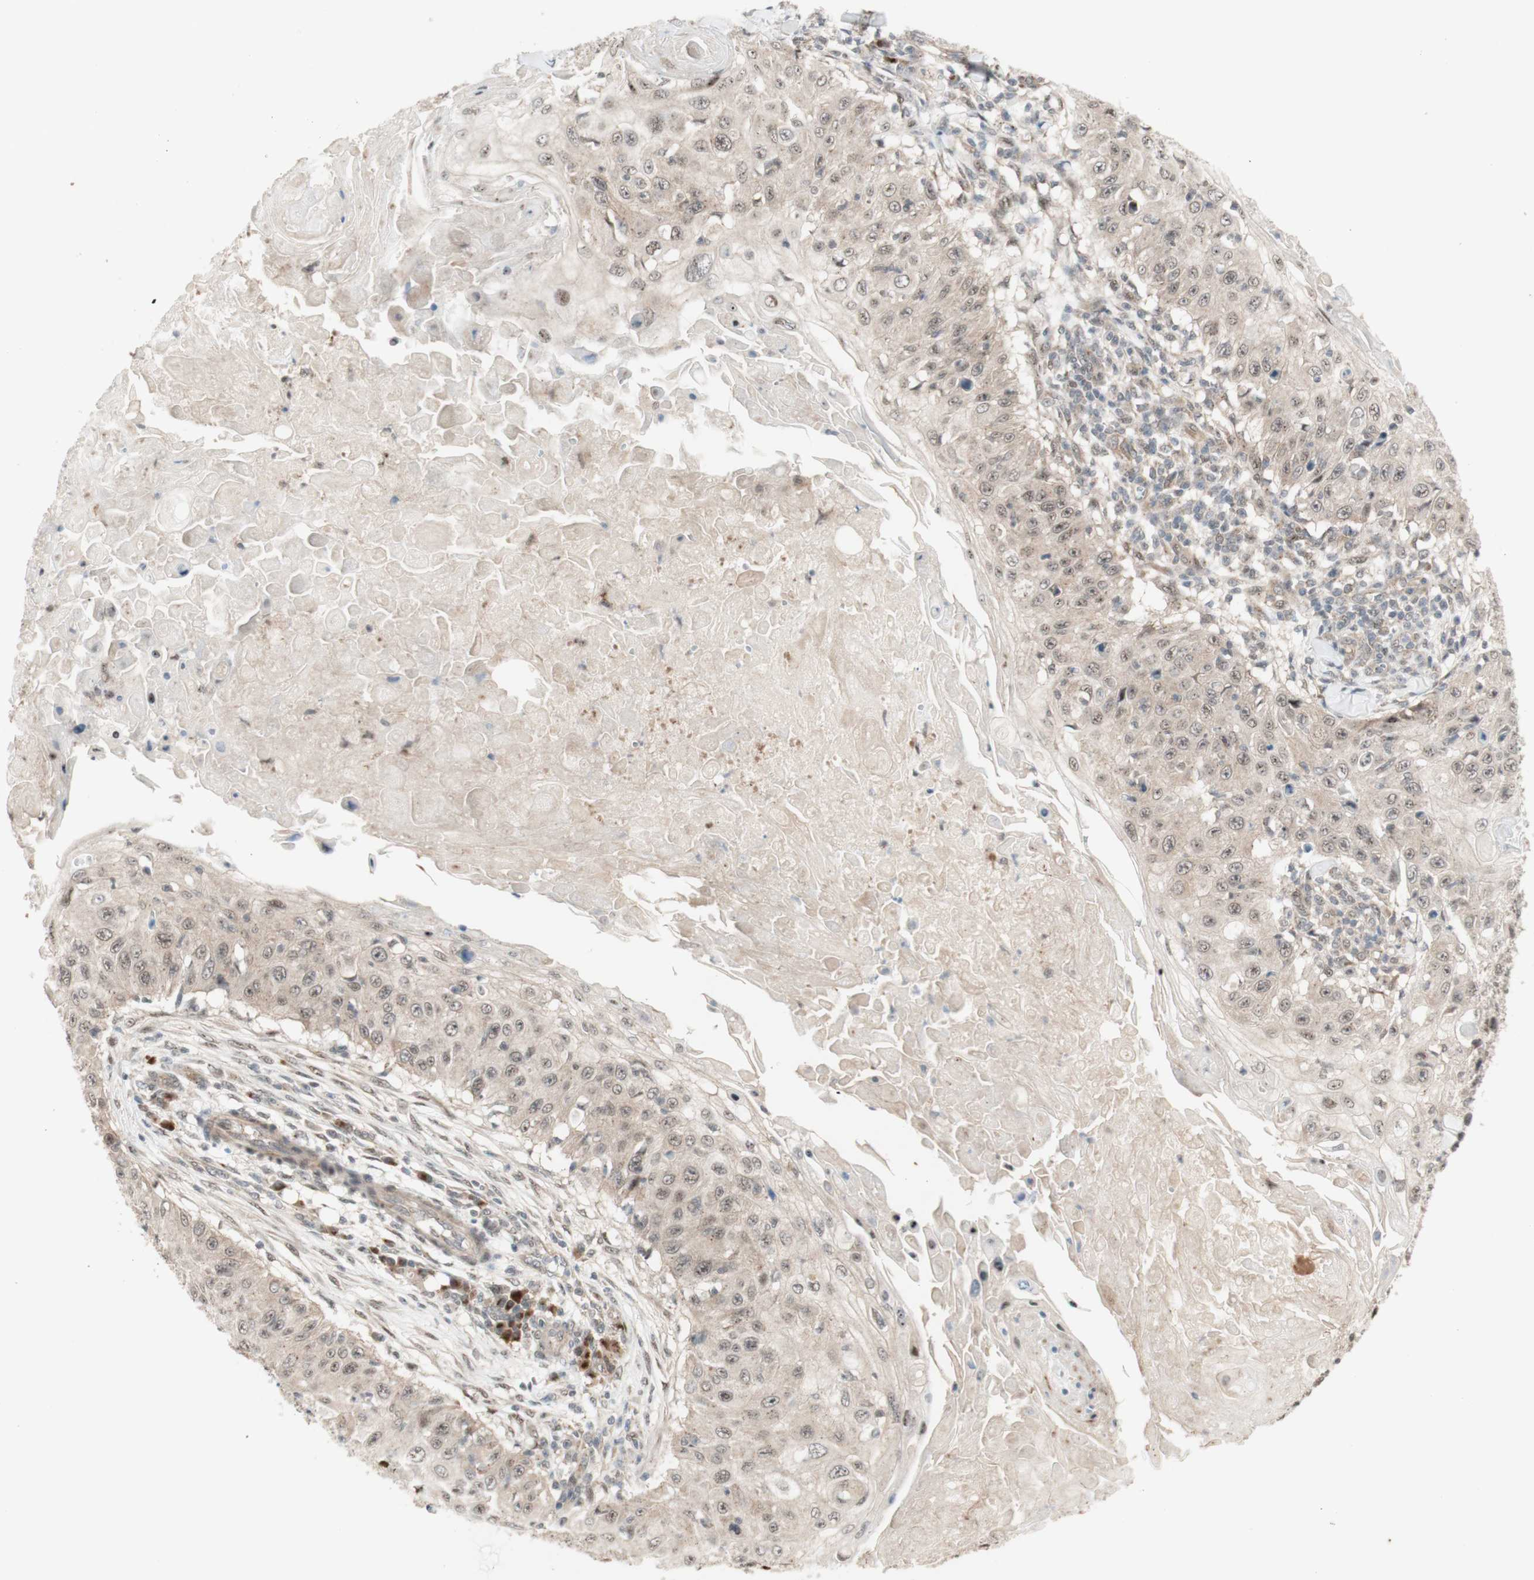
{"staining": {"intensity": "moderate", "quantity": ">75%", "location": "cytoplasmic/membranous"}, "tissue": "skin cancer", "cell_type": "Tumor cells", "image_type": "cancer", "snomed": [{"axis": "morphology", "description": "Squamous cell carcinoma, NOS"}, {"axis": "topography", "description": "Skin"}], "caption": "Skin squamous cell carcinoma was stained to show a protein in brown. There is medium levels of moderate cytoplasmic/membranous positivity in approximately >75% of tumor cells.", "gene": "CYLD", "patient": {"sex": "male", "age": 86}}